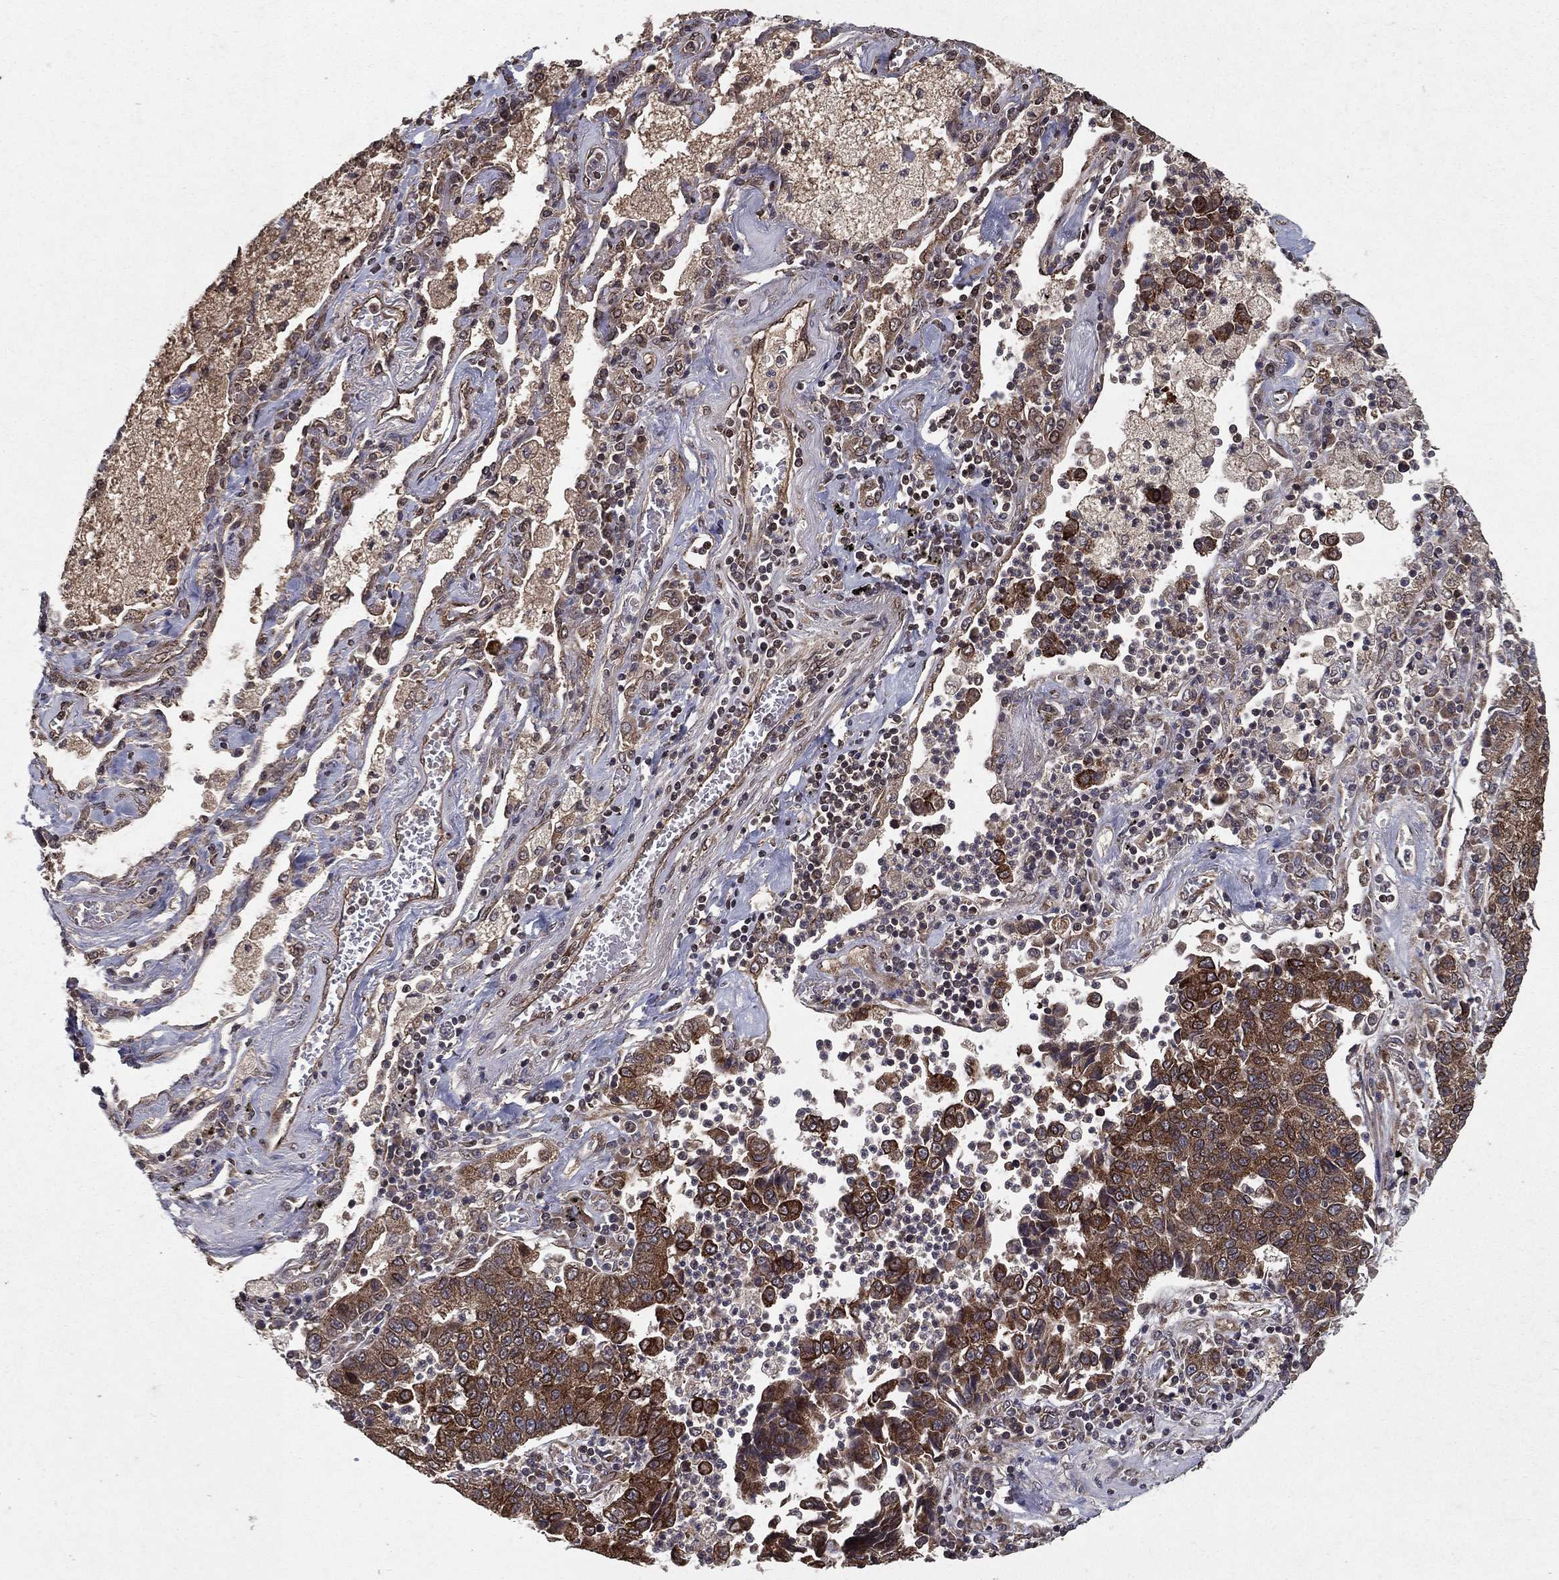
{"staining": {"intensity": "moderate", "quantity": ">75%", "location": "cytoplasmic/membranous"}, "tissue": "lung cancer", "cell_type": "Tumor cells", "image_type": "cancer", "snomed": [{"axis": "morphology", "description": "Adenocarcinoma, NOS"}, {"axis": "topography", "description": "Lung"}], "caption": "Protein staining of lung adenocarcinoma tissue reveals moderate cytoplasmic/membranous expression in approximately >75% of tumor cells.", "gene": "CERS2", "patient": {"sex": "female", "age": 57}}